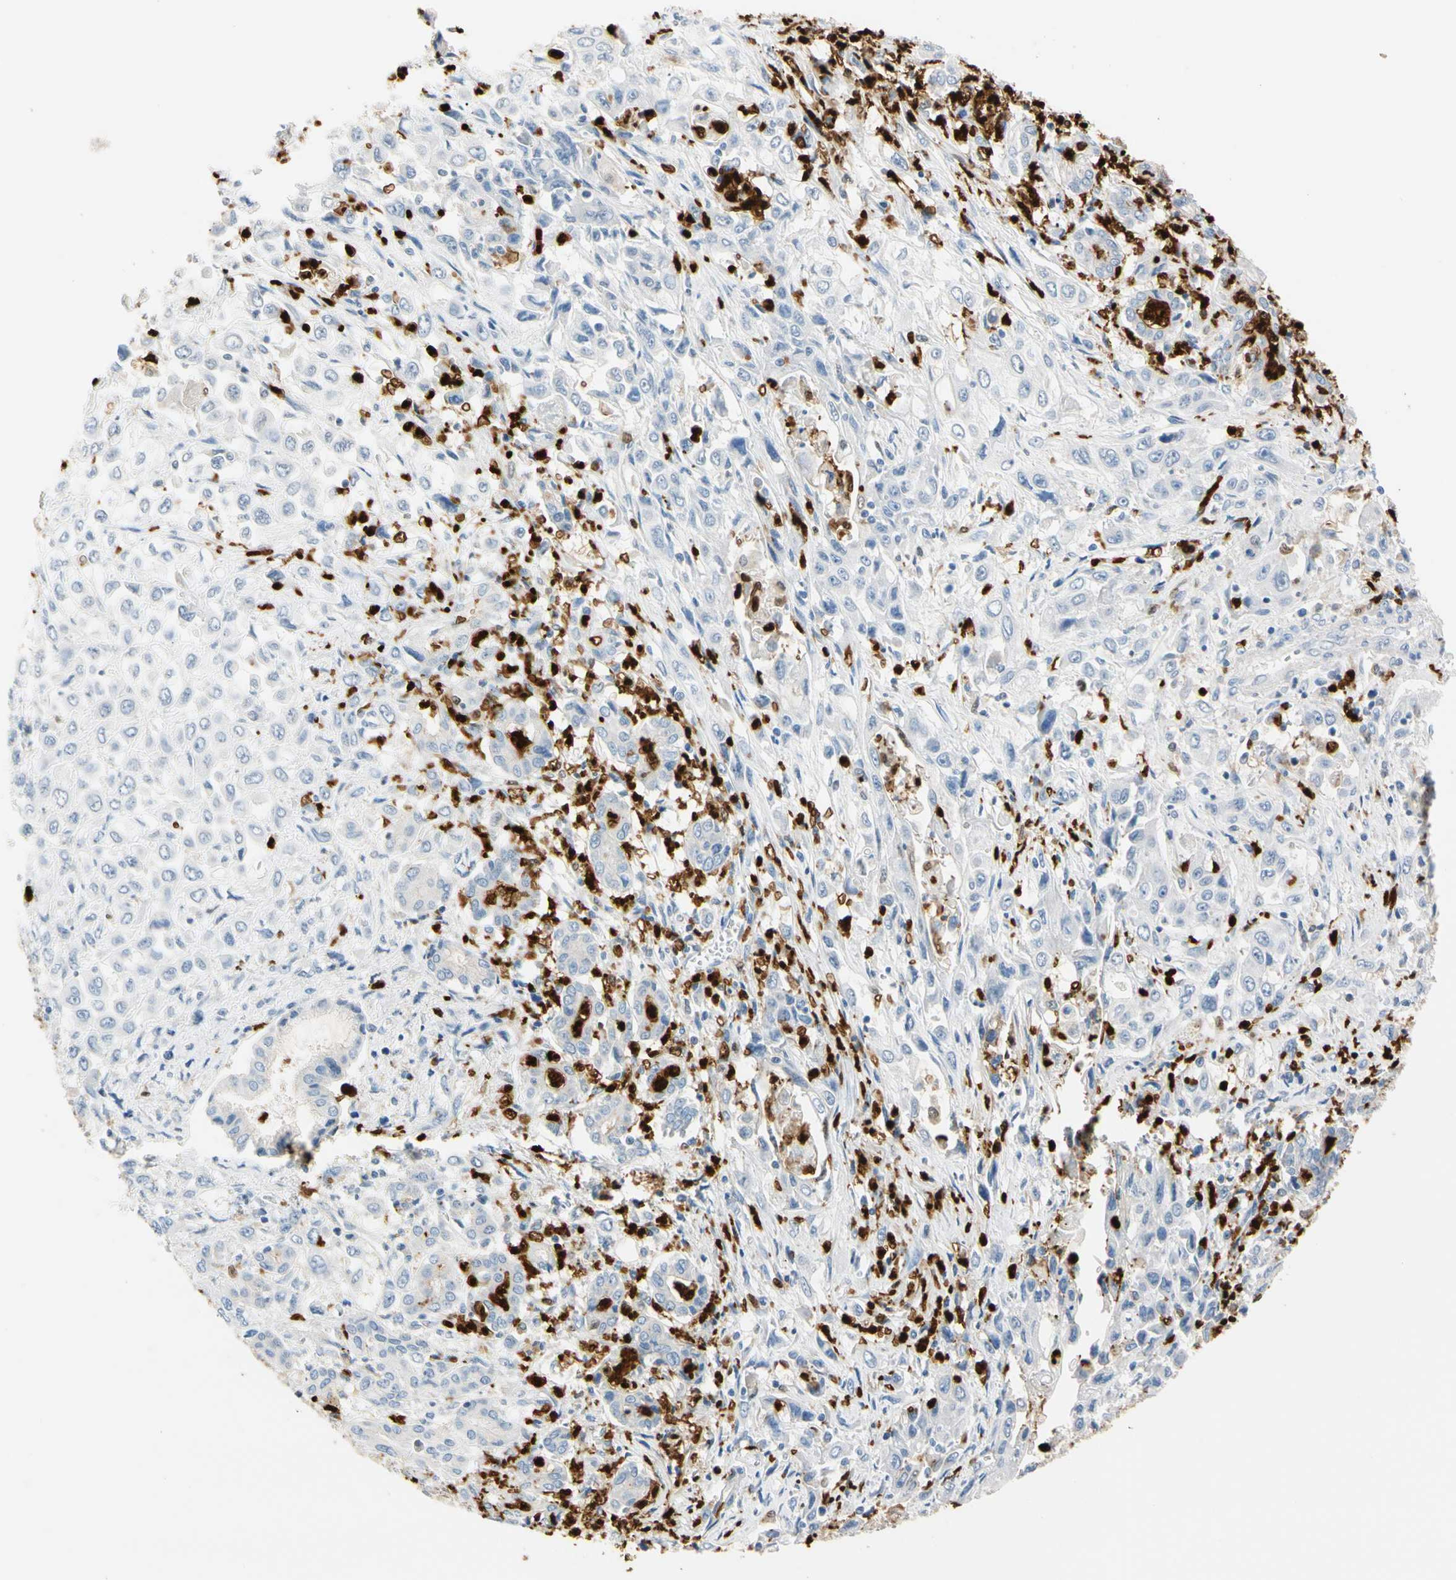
{"staining": {"intensity": "moderate", "quantity": "<25%", "location": "cytoplasmic/membranous"}, "tissue": "pancreatic cancer", "cell_type": "Tumor cells", "image_type": "cancer", "snomed": [{"axis": "morphology", "description": "Adenocarcinoma, NOS"}, {"axis": "topography", "description": "Pancreas"}], "caption": "The immunohistochemical stain labels moderate cytoplasmic/membranous positivity in tumor cells of adenocarcinoma (pancreatic) tissue.", "gene": "TRAF5", "patient": {"sex": "male", "age": 70}}